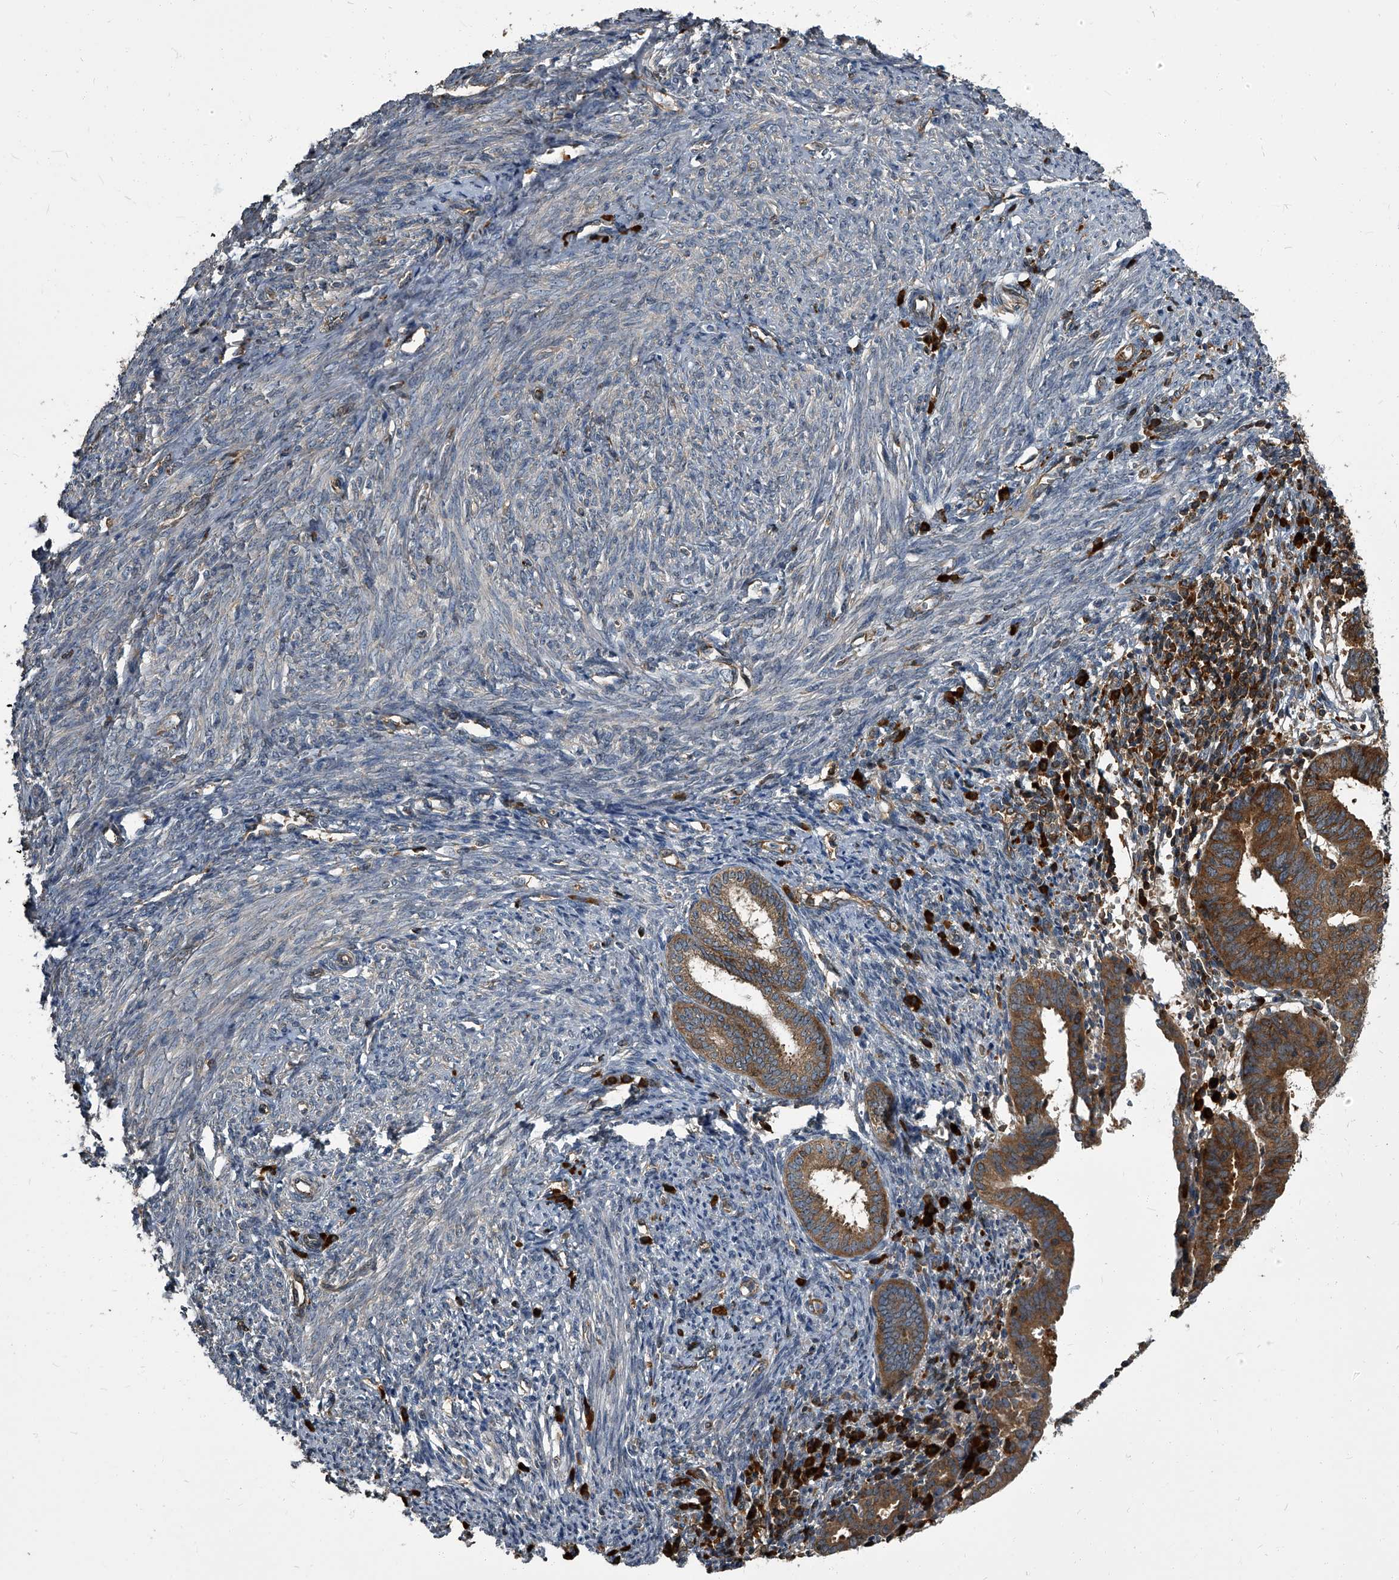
{"staining": {"intensity": "strong", "quantity": ">75%", "location": "cytoplasmic/membranous"}, "tissue": "endometrial cancer", "cell_type": "Tumor cells", "image_type": "cancer", "snomed": [{"axis": "morphology", "description": "Adenocarcinoma, NOS"}, {"axis": "topography", "description": "Uterus"}], "caption": "The photomicrograph displays staining of endometrial cancer (adenocarcinoma), revealing strong cytoplasmic/membranous protein positivity (brown color) within tumor cells. Nuclei are stained in blue.", "gene": "CDV3", "patient": {"sex": "female", "age": 77}}